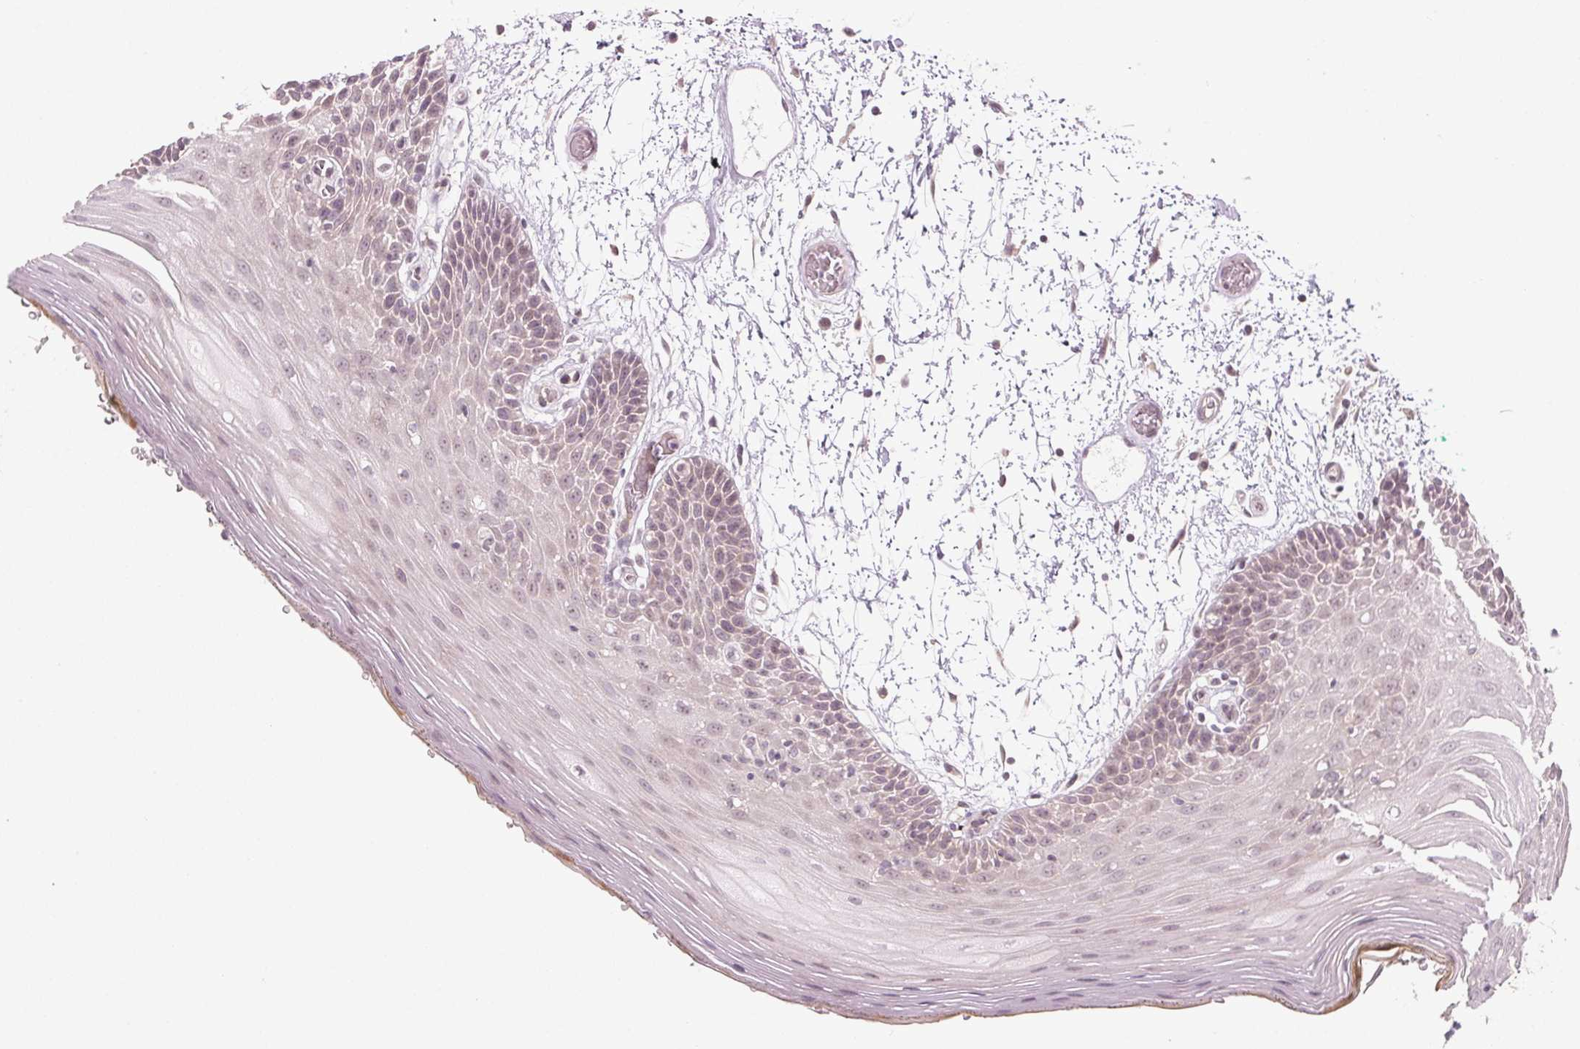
{"staining": {"intensity": "weak", "quantity": "<25%", "location": "cytoplasmic/membranous"}, "tissue": "oral mucosa", "cell_type": "Squamous epithelial cells", "image_type": "normal", "snomed": [{"axis": "morphology", "description": "Normal tissue, NOS"}, {"axis": "morphology", "description": "Squamous cell carcinoma, NOS"}, {"axis": "topography", "description": "Oral tissue"}, {"axis": "topography", "description": "Head-Neck"}], "caption": "Immunohistochemistry (IHC) histopathology image of benign oral mucosa: human oral mucosa stained with DAB exhibits no significant protein staining in squamous epithelial cells.", "gene": "TMED6", "patient": {"sex": "male", "age": 52}}